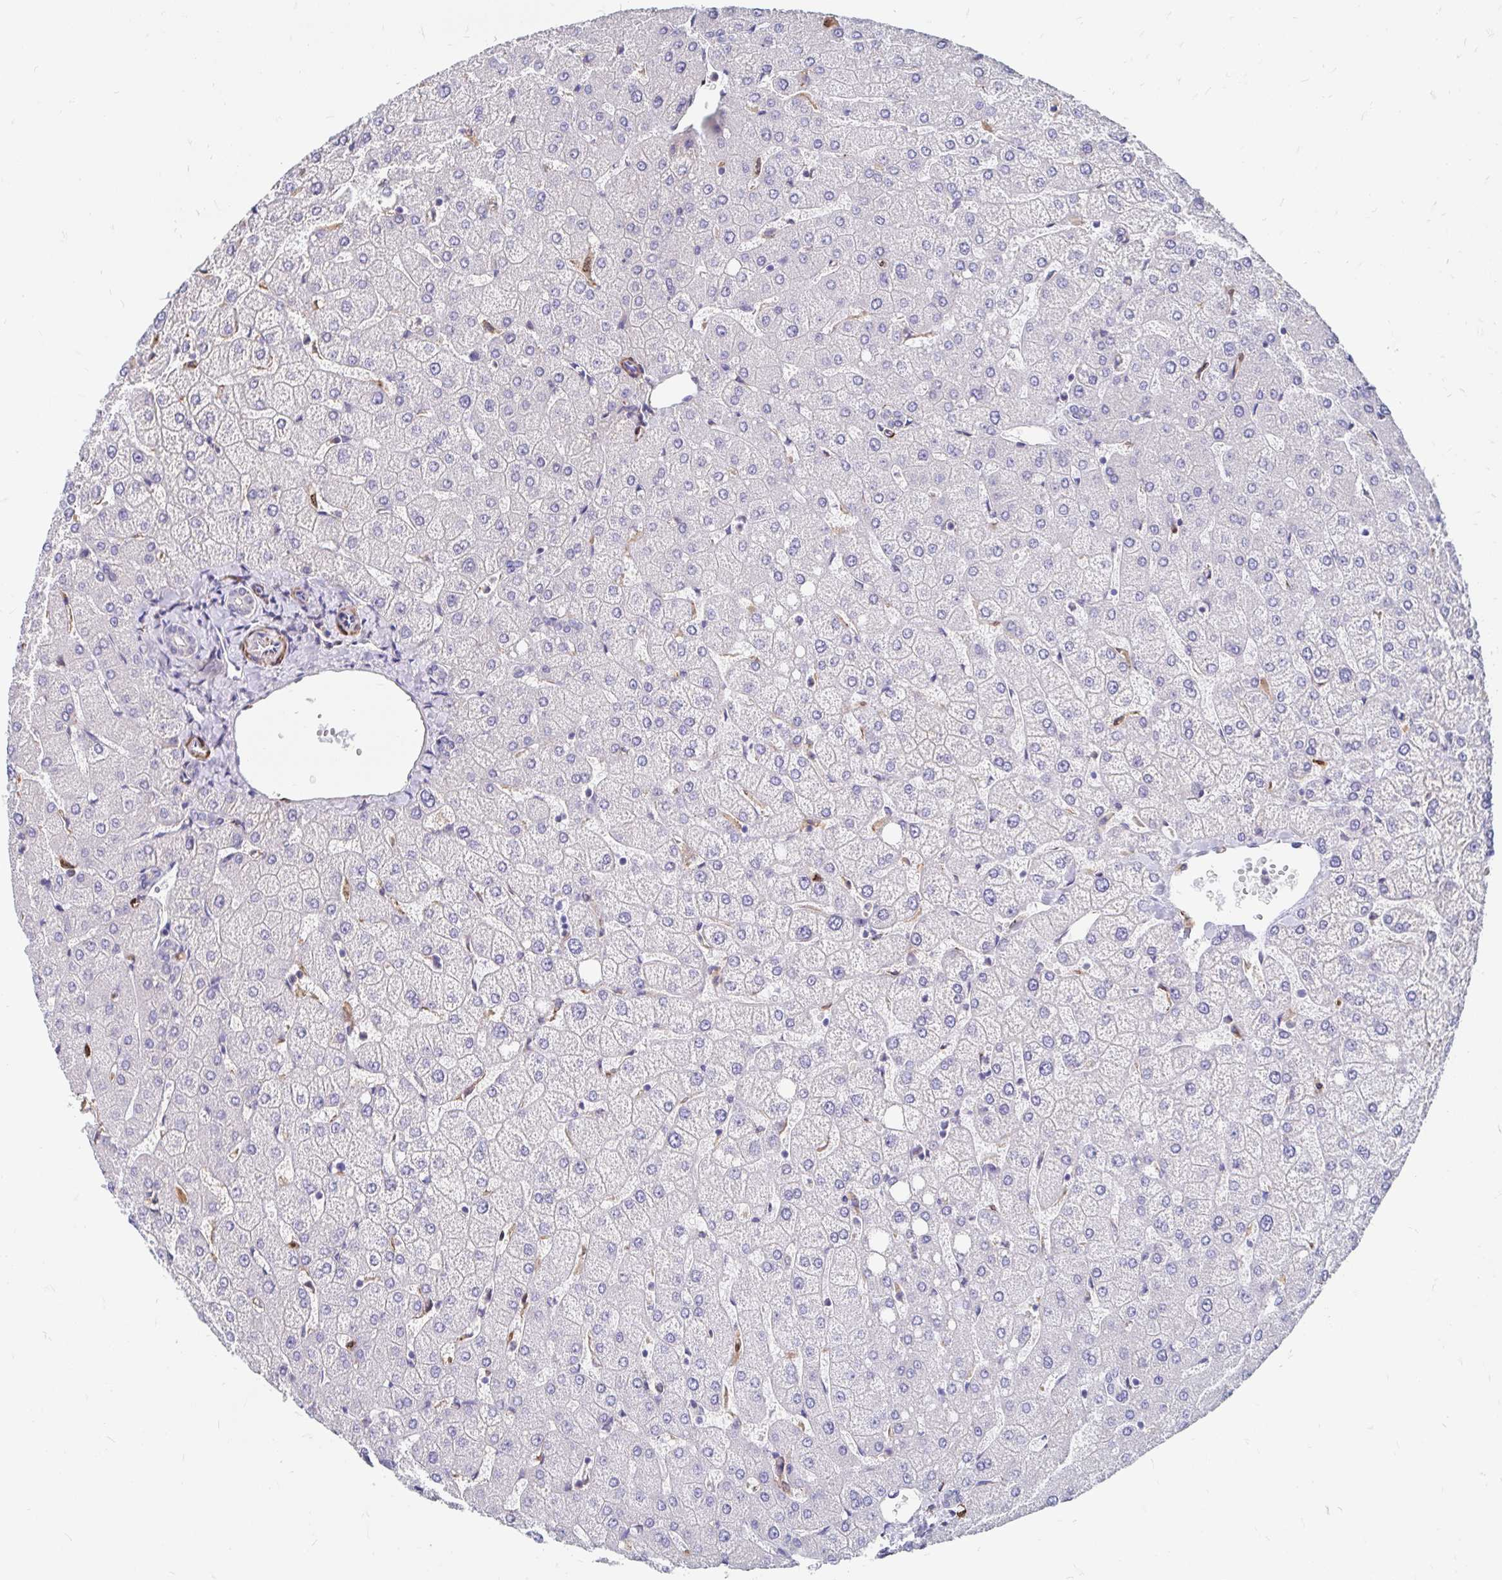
{"staining": {"intensity": "negative", "quantity": "none", "location": "none"}, "tissue": "liver", "cell_type": "Cholangiocytes", "image_type": "normal", "snomed": [{"axis": "morphology", "description": "Normal tissue, NOS"}, {"axis": "topography", "description": "Liver"}], "caption": "This histopathology image is of benign liver stained with immunohistochemistry (IHC) to label a protein in brown with the nuclei are counter-stained blue. There is no staining in cholangiocytes.", "gene": "CDKL1", "patient": {"sex": "female", "age": 54}}